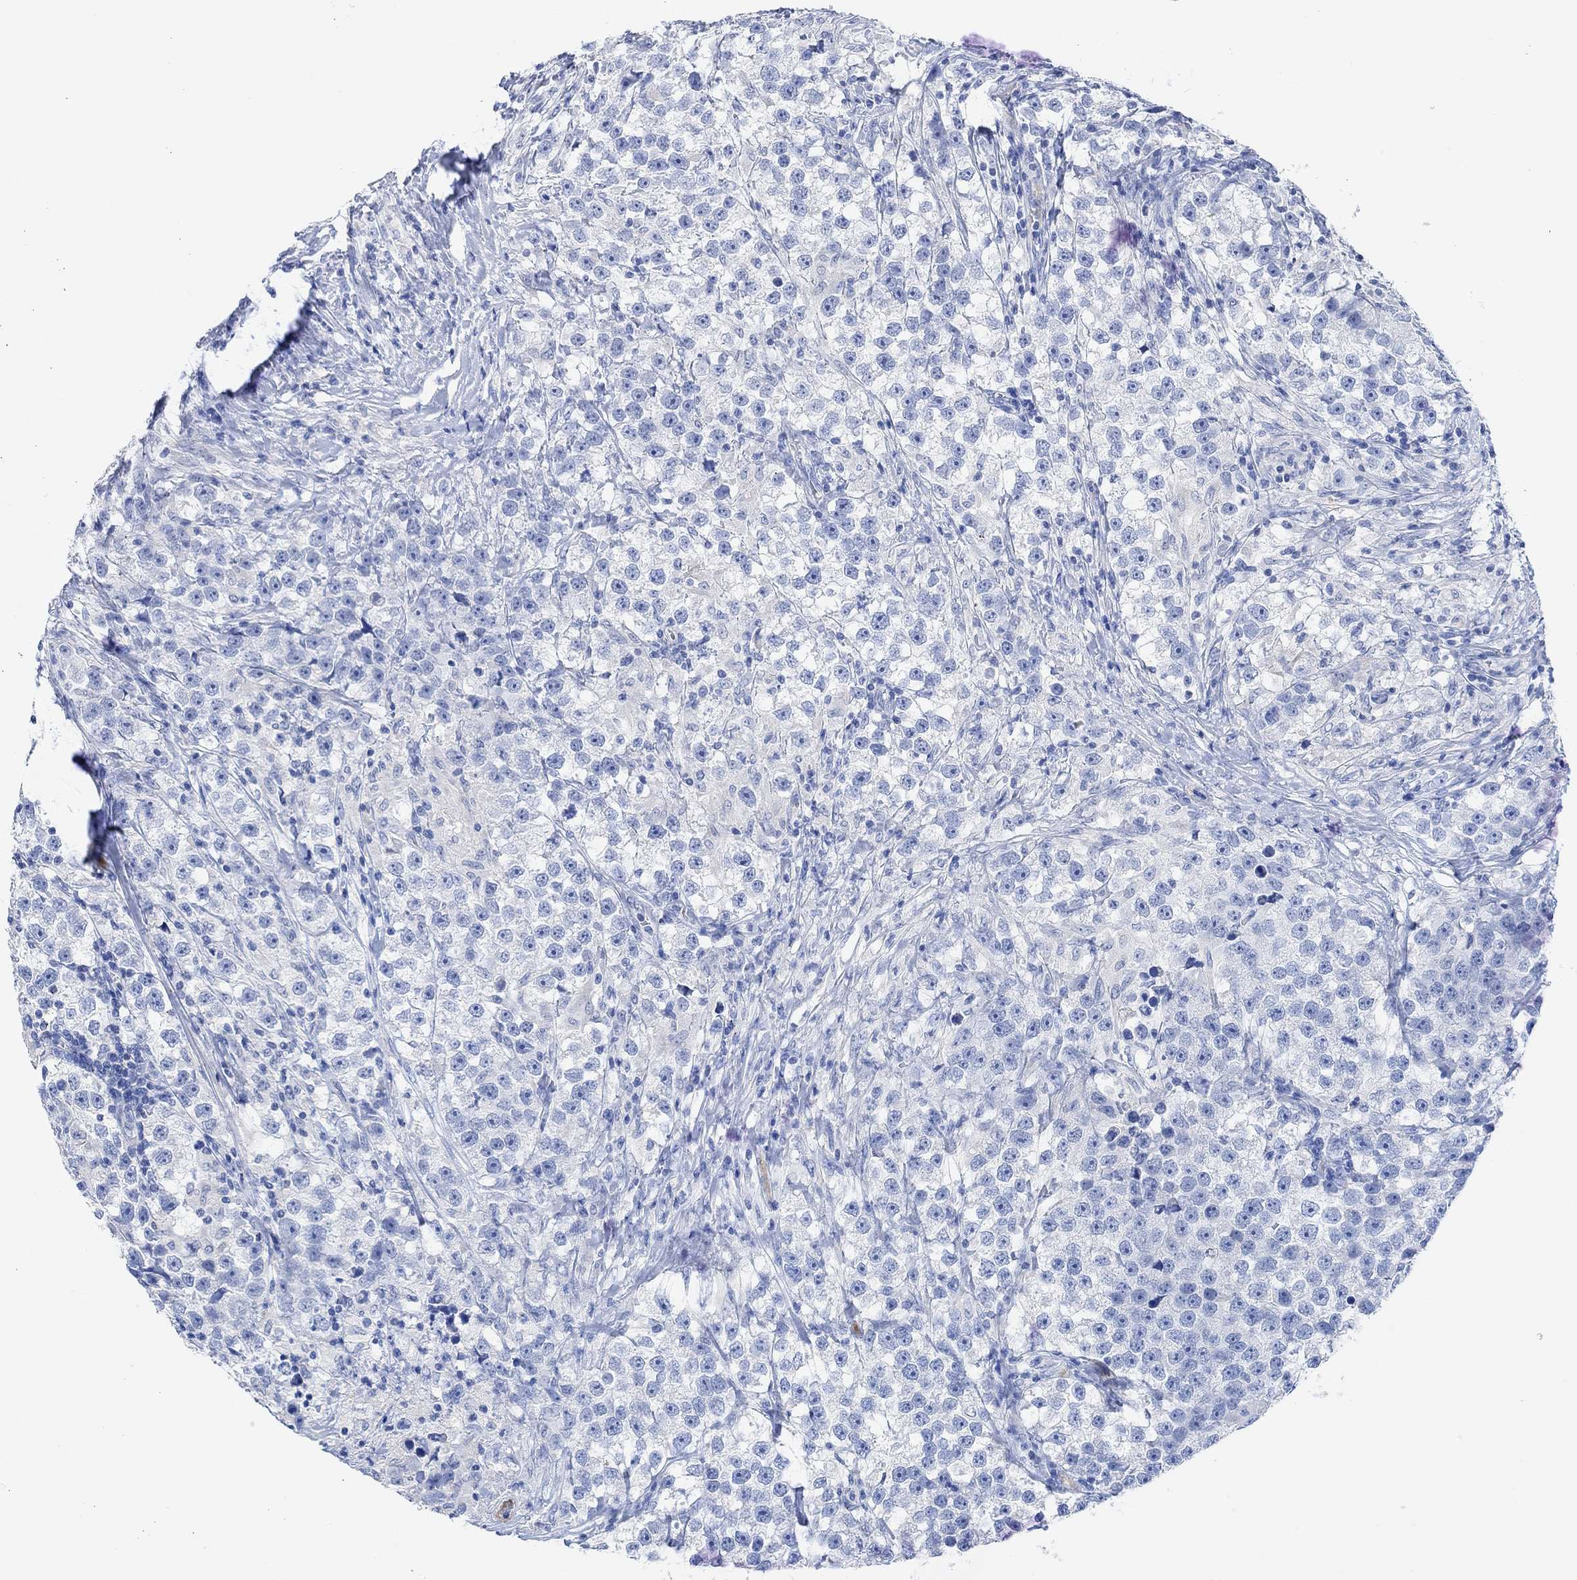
{"staining": {"intensity": "negative", "quantity": "none", "location": "none"}, "tissue": "testis cancer", "cell_type": "Tumor cells", "image_type": "cancer", "snomed": [{"axis": "morphology", "description": "Seminoma, NOS"}, {"axis": "topography", "description": "Testis"}], "caption": "Tumor cells are negative for protein expression in human testis cancer.", "gene": "VAT1L", "patient": {"sex": "male", "age": 46}}